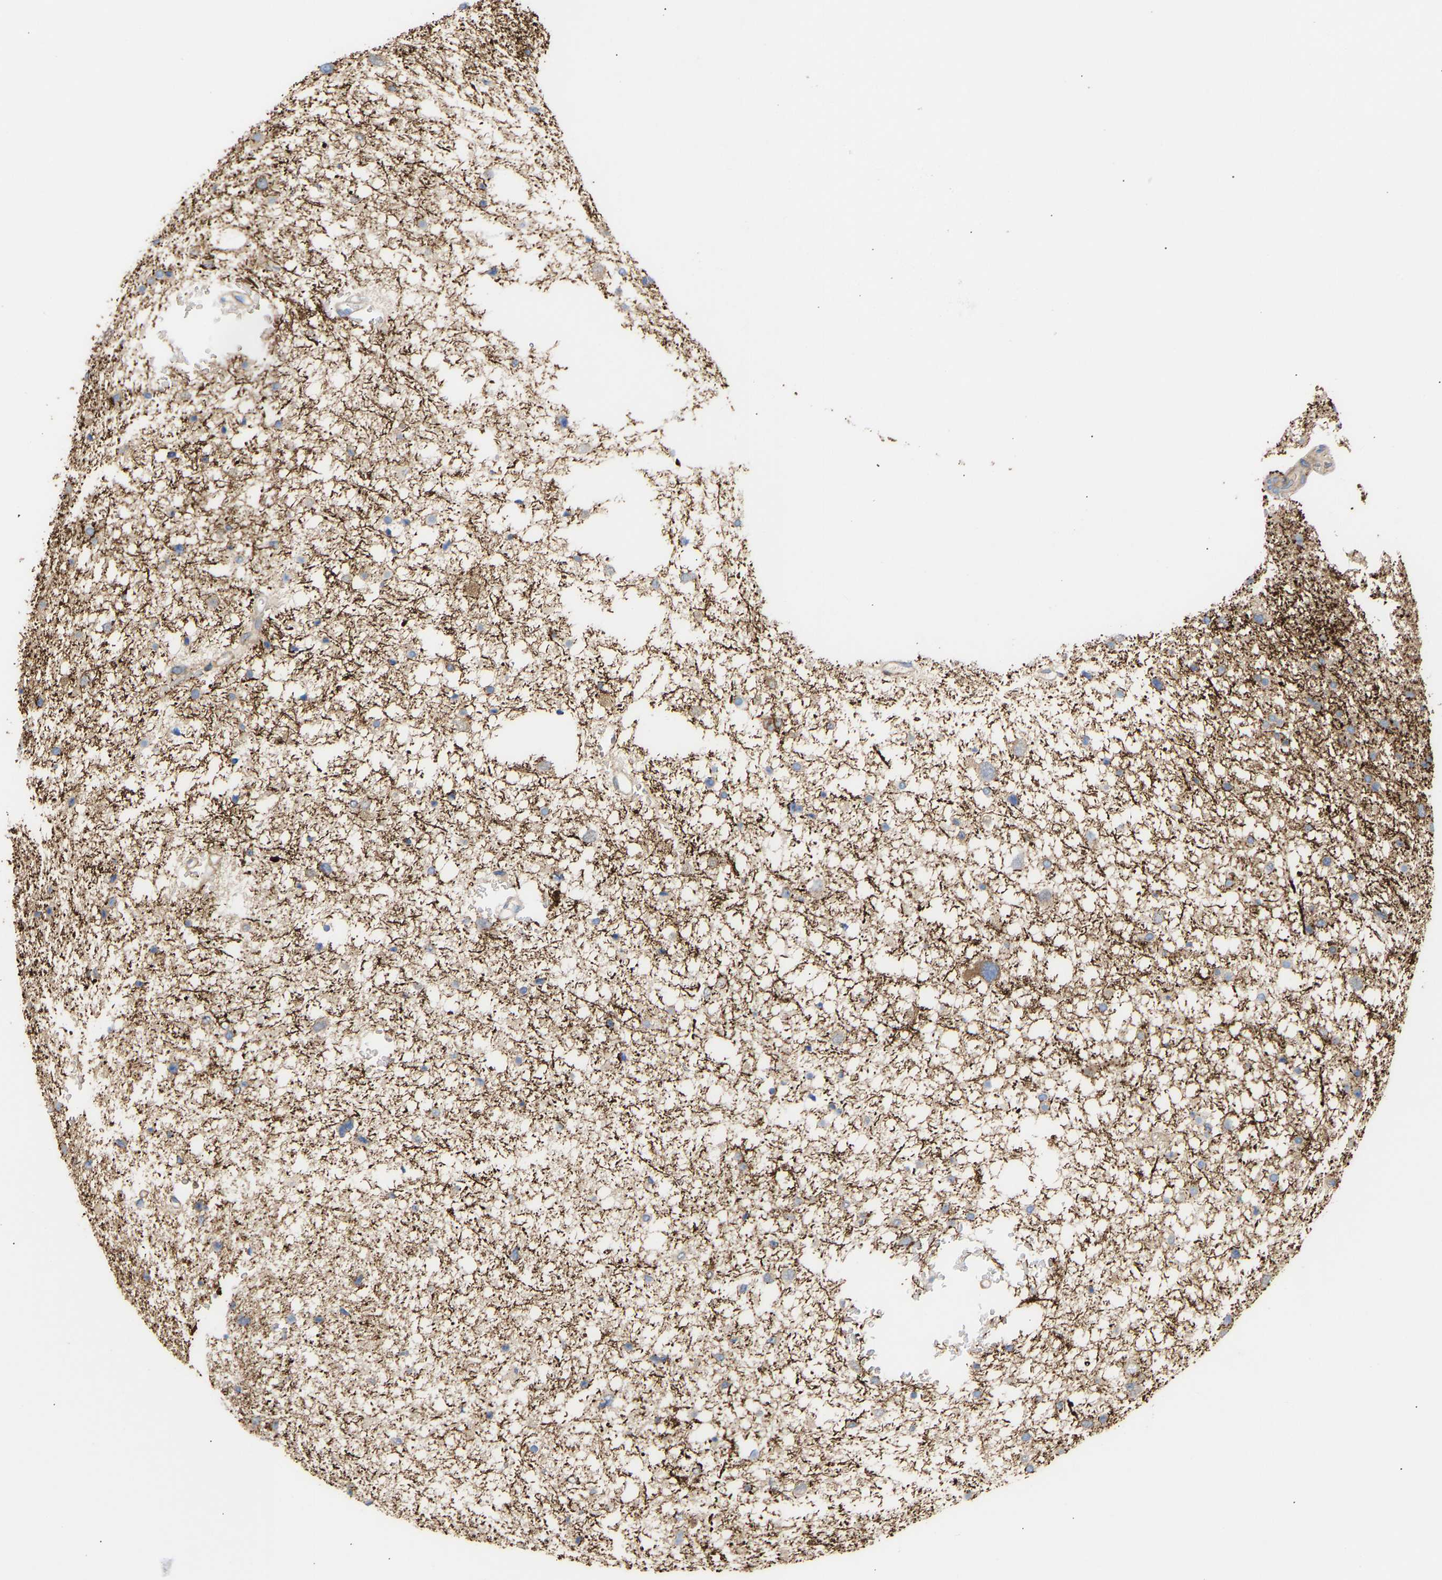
{"staining": {"intensity": "moderate", "quantity": "<25%", "location": "cytoplasmic/membranous"}, "tissue": "glioma", "cell_type": "Tumor cells", "image_type": "cancer", "snomed": [{"axis": "morphology", "description": "Glioma, malignant, Low grade"}, {"axis": "topography", "description": "Brain"}], "caption": "A micrograph showing moderate cytoplasmic/membranous expression in about <25% of tumor cells in malignant low-grade glioma, as visualized by brown immunohistochemical staining.", "gene": "AMPH", "patient": {"sex": "female", "age": 37}}